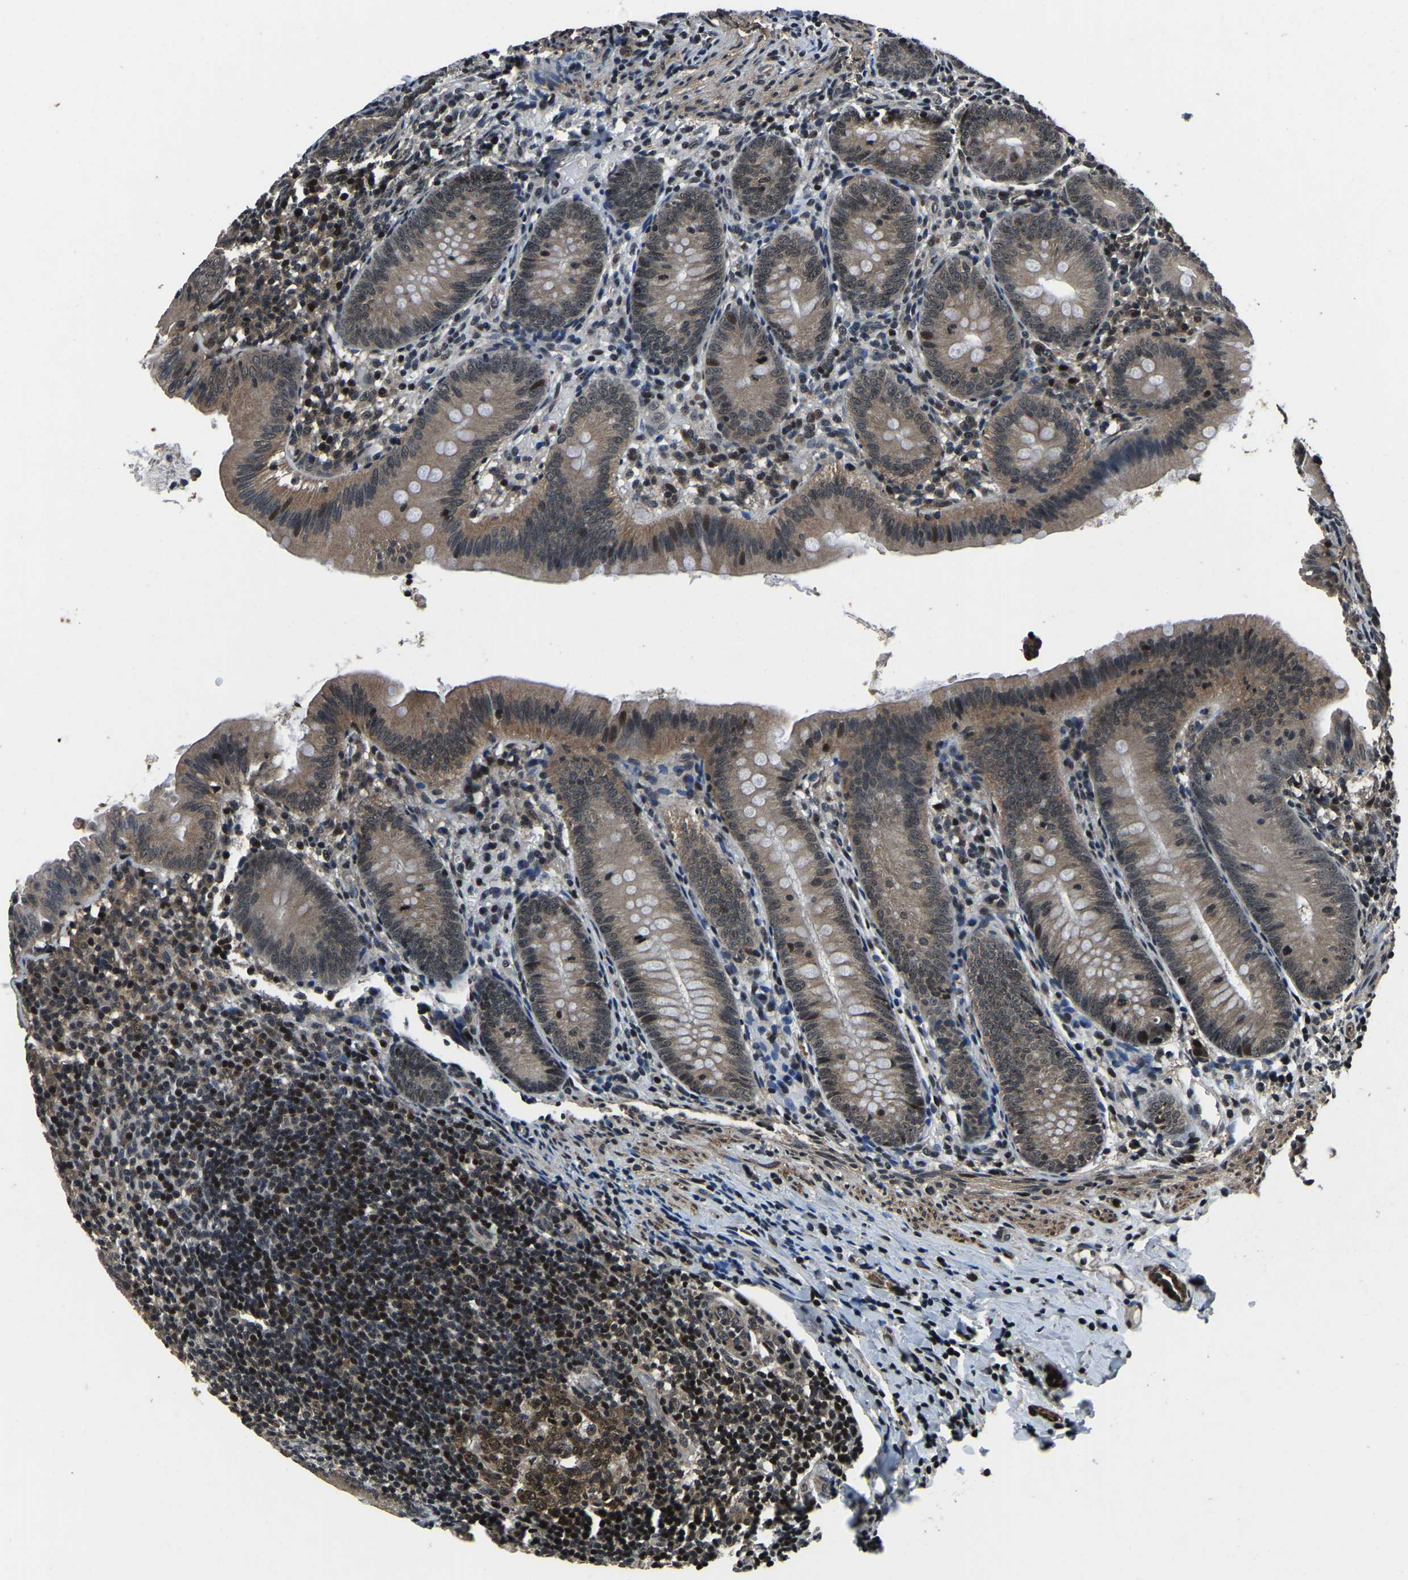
{"staining": {"intensity": "moderate", "quantity": ">75%", "location": "cytoplasmic/membranous"}, "tissue": "appendix", "cell_type": "Glandular cells", "image_type": "normal", "snomed": [{"axis": "morphology", "description": "Normal tissue, NOS"}, {"axis": "topography", "description": "Appendix"}], "caption": "Immunohistochemistry (DAB) staining of benign human appendix reveals moderate cytoplasmic/membranous protein expression in approximately >75% of glandular cells. (DAB (3,3'-diaminobenzidine) = brown stain, brightfield microscopy at high magnification).", "gene": "ANKIB1", "patient": {"sex": "male", "age": 1}}